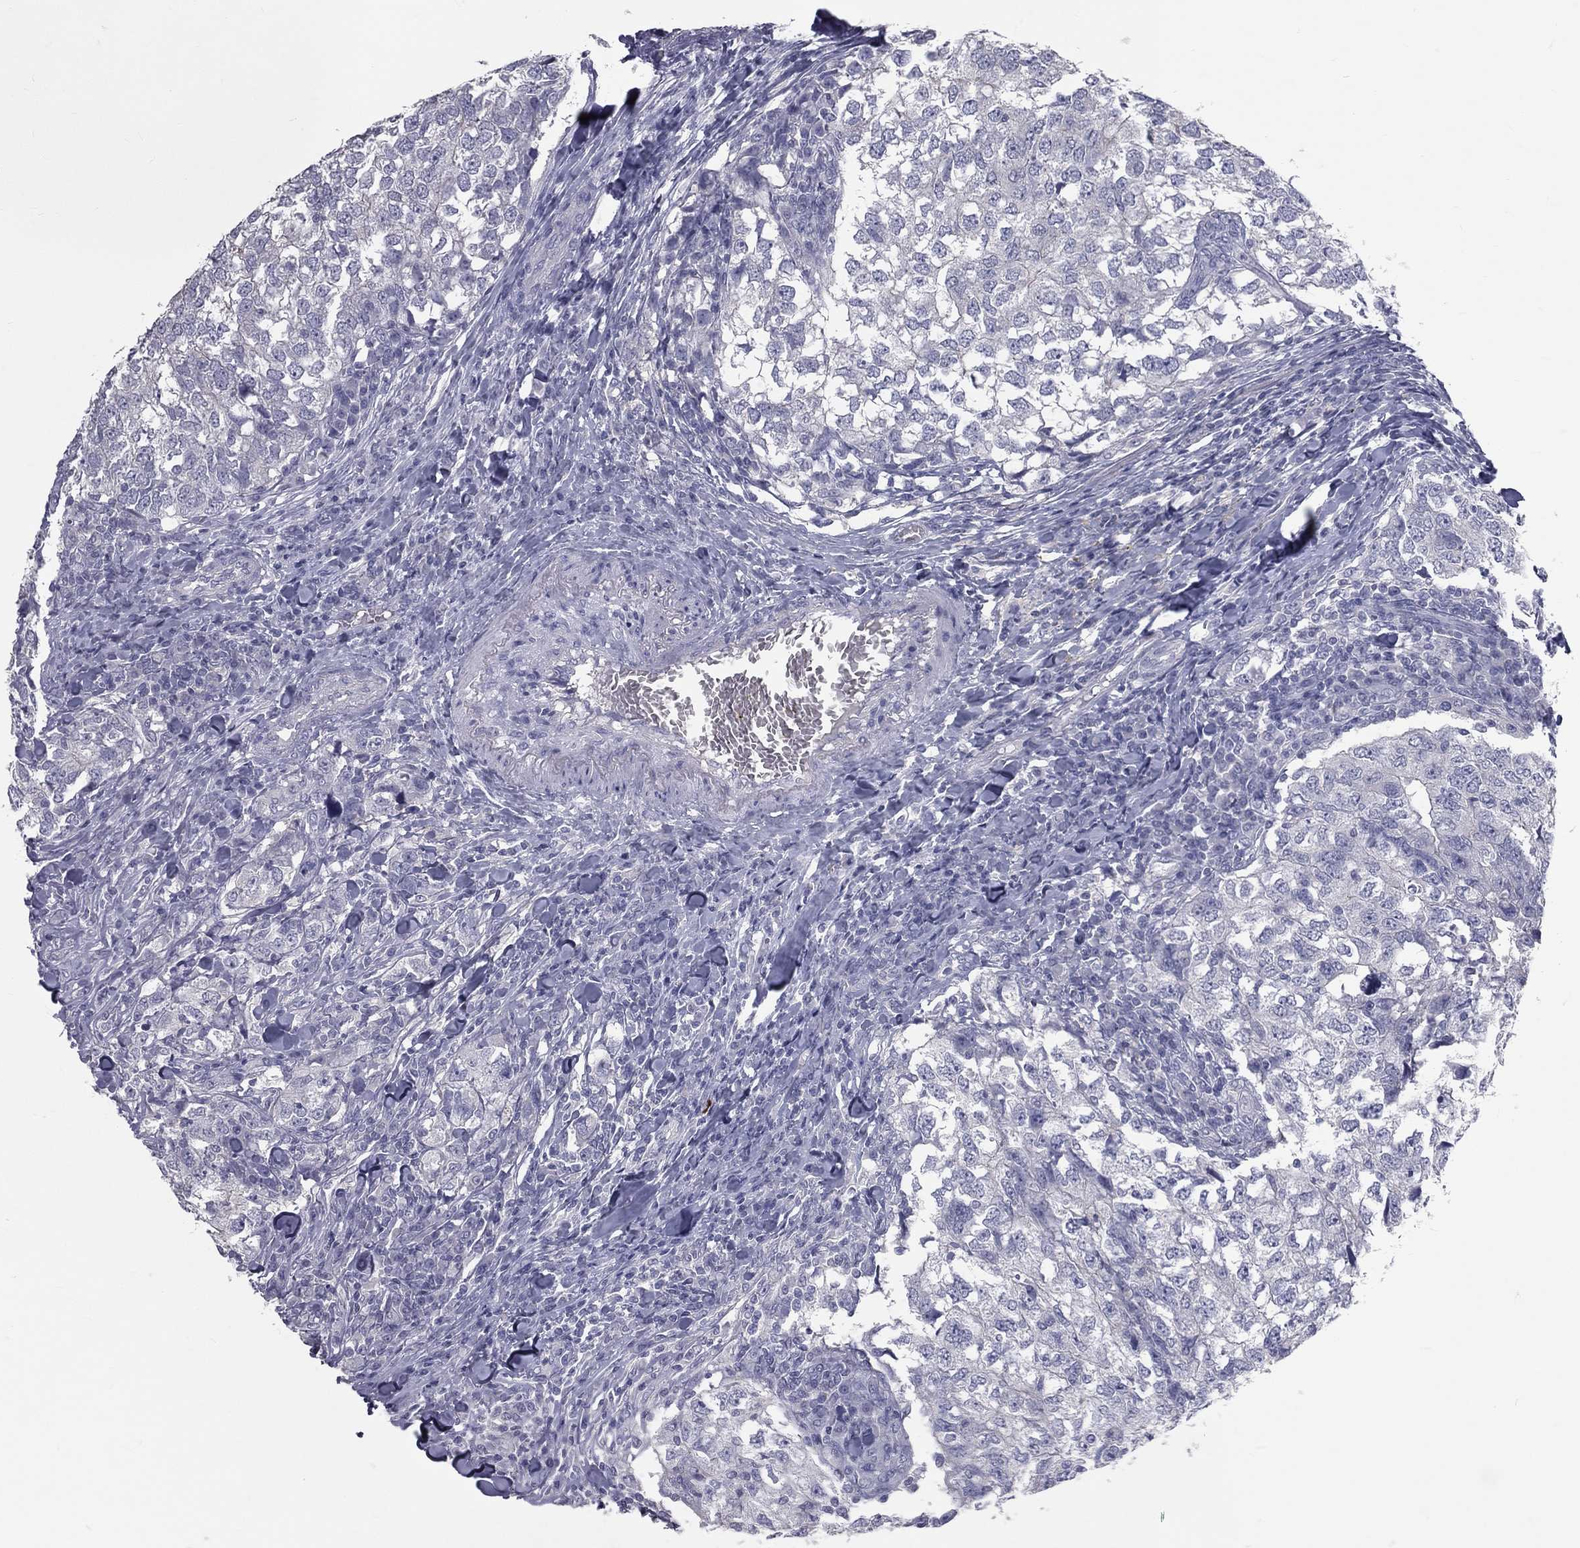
{"staining": {"intensity": "negative", "quantity": "none", "location": "none"}, "tissue": "breast cancer", "cell_type": "Tumor cells", "image_type": "cancer", "snomed": [{"axis": "morphology", "description": "Duct carcinoma"}, {"axis": "topography", "description": "Breast"}], "caption": "This is an immunohistochemistry (IHC) image of human breast cancer (intraductal carcinoma). There is no positivity in tumor cells.", "gene": "TFPI2", "patient": {"sex": "female", "age": 30}}